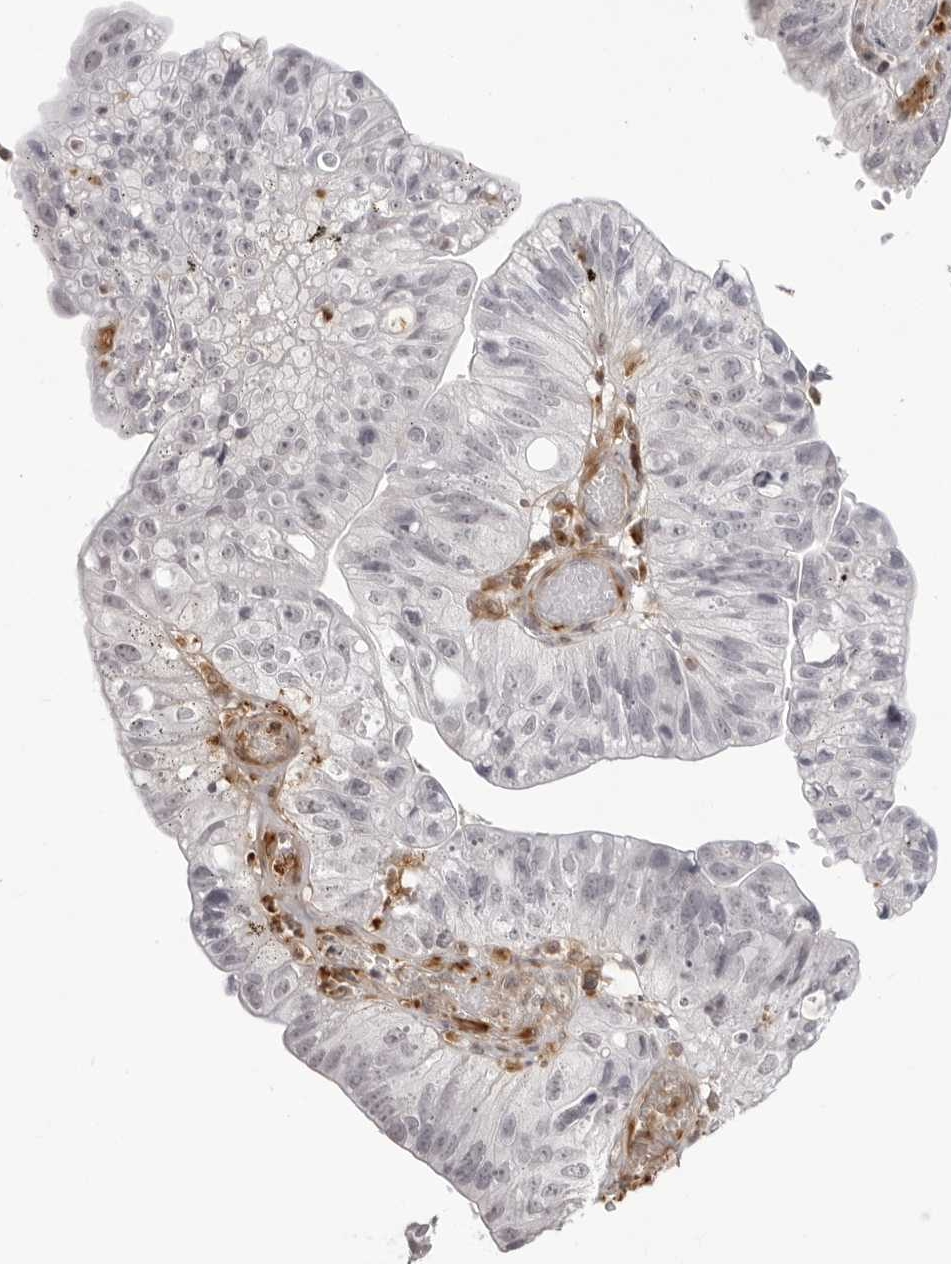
{"staining": {"intensity": "negative", "quantity": "none", "location": "none"}, "tissue": "stomach cancer", "cell_type": "Tumor cells", "image_type": "cancer", "snomed": [{"axis": "morphology", "description": "Adenocarcinoma, NOS"}, {"axis": "topography", "description": "Stomach"}], "caption": "Tumor cells are negative for brown protein staining in stomach cancer.", "gene": "DYNLT5", "patient": {"sex": "male", "age": 59}}